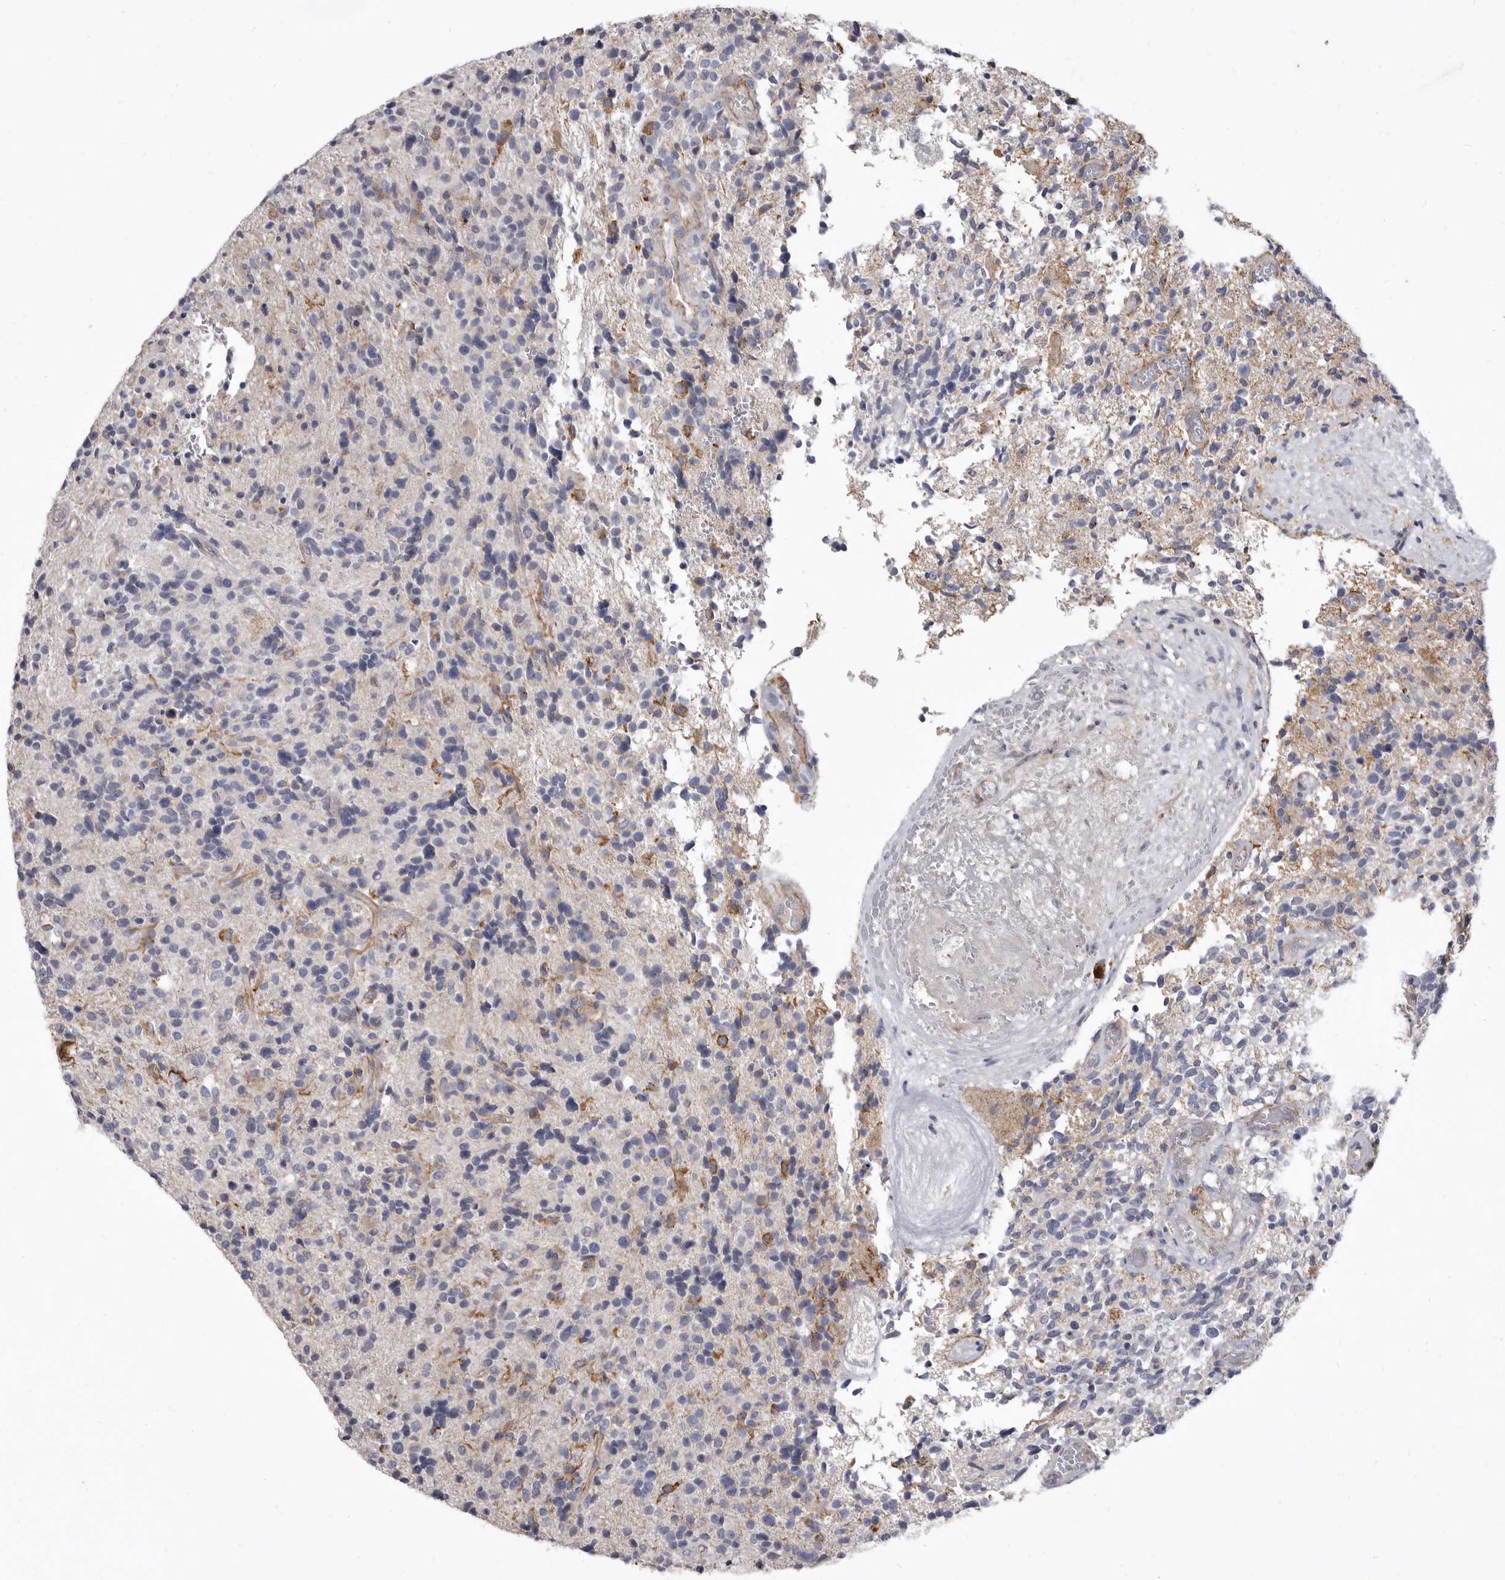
{"staining": {"intensity": "negative", "quantity": "none", "location": "none"}, "tissue": "glioma", "cell_type": "Tumor cells", "image_type": "cancer", "snomed": [{"axis": "morphology", "description": "Glioma, malignant, High grade"}, {"axis": "topography", "description": "Brain"}], "caption": "Tumor cells show no significant protein positivity in malignant high-grade glioma.", "gene": "P2RX6", "patient": {"sex": "male", "age": 72}}